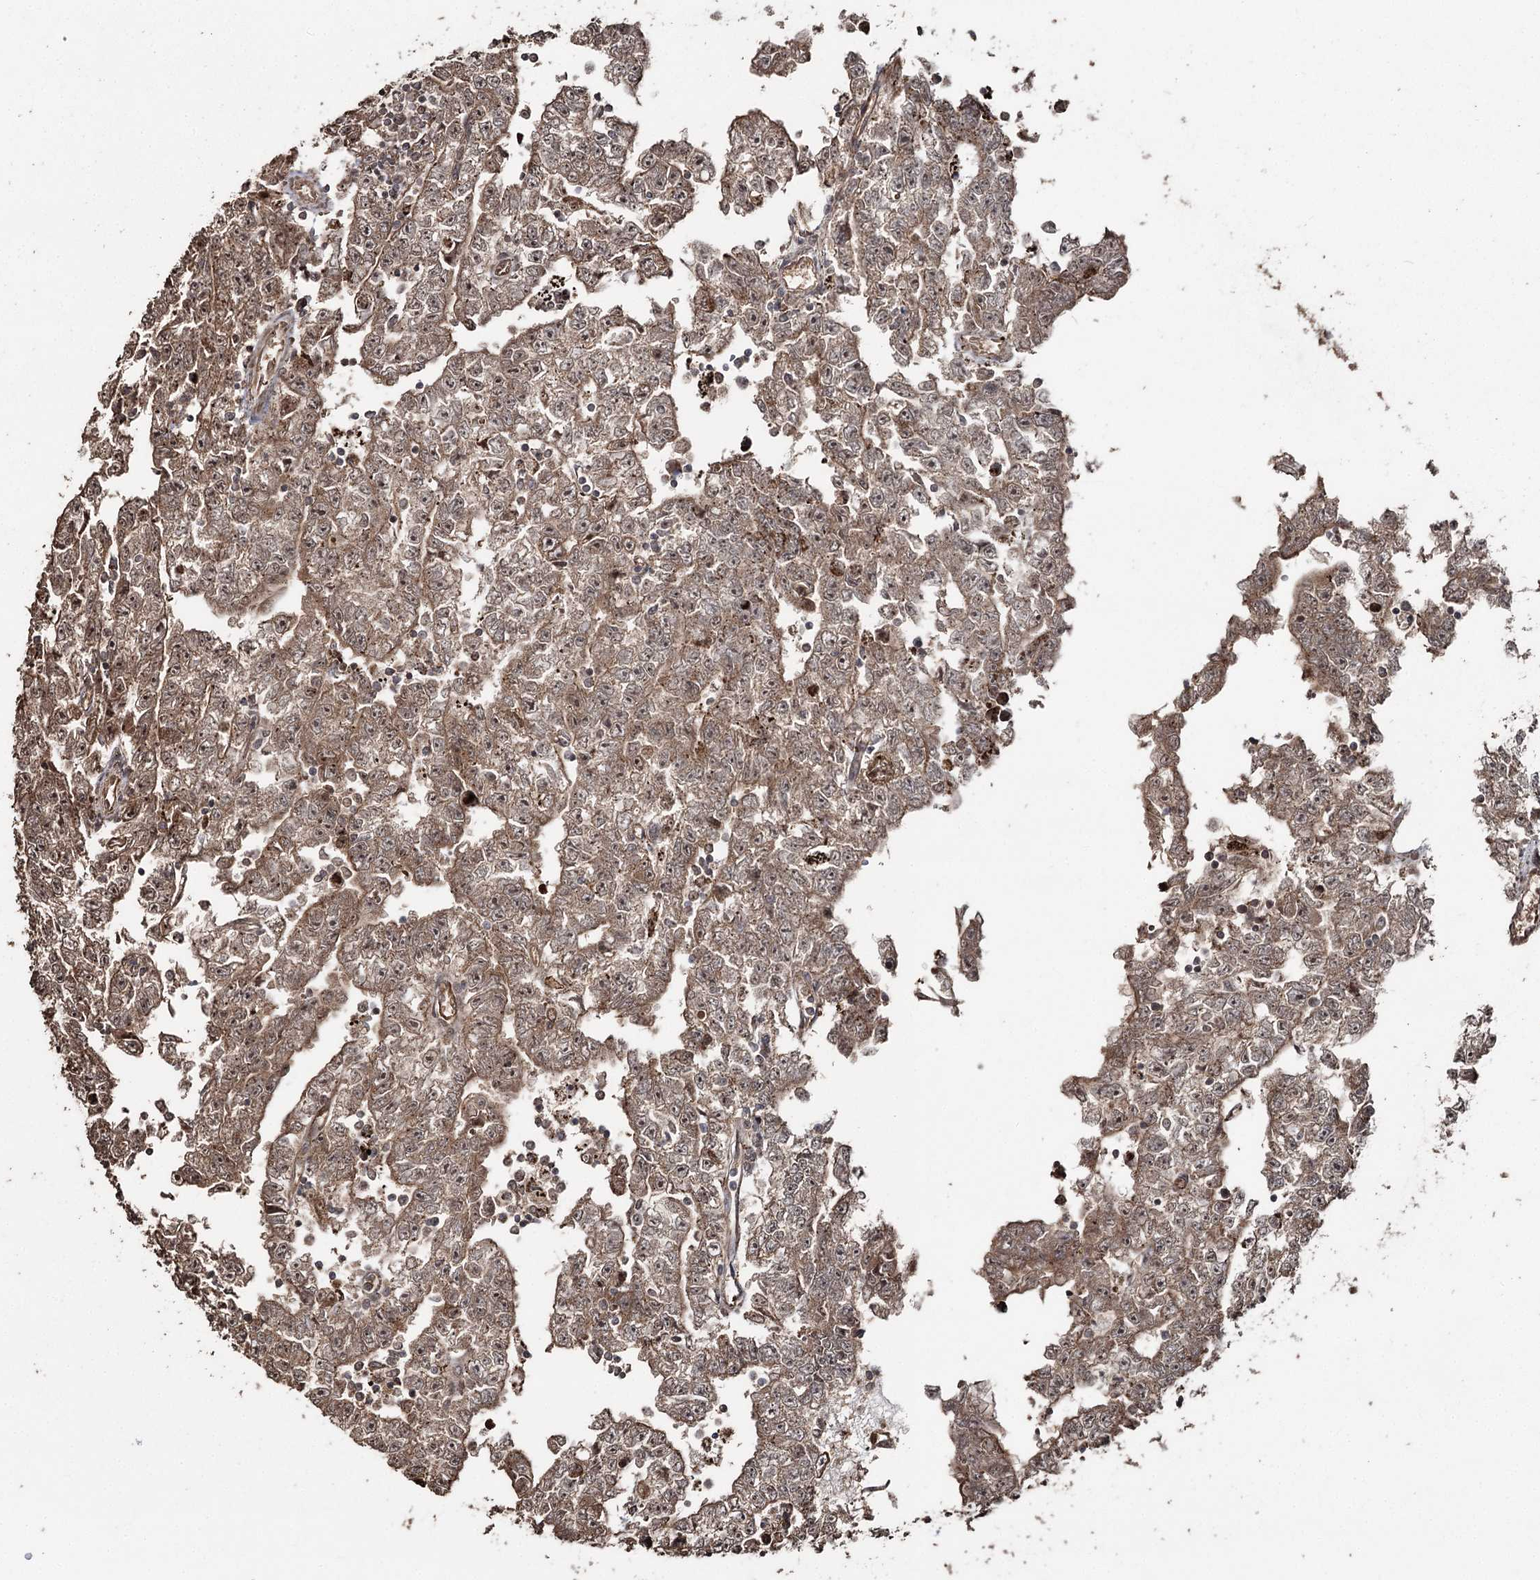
{"staining": {"intensity": "moderate", "quantity": ">75%", "location": "cytoplasmic/membranous"}, "tissue": "testis cancer", "cell_type": "Tumor cells", "image_type": "cancer", "snomed": [{"axis": "morphology", "description": "Carcinoma, Embryonal, NOS"}, {"axis": "topography", "description": "Testis"}], "caption": "Human testis cancer stained for a protein (brown) displays moderate cytoplasmic/membranous positive staining in approximately >75% of tumor cells.", "gene": "SLF2", "patient": {"sex": "male", "age": 25}}